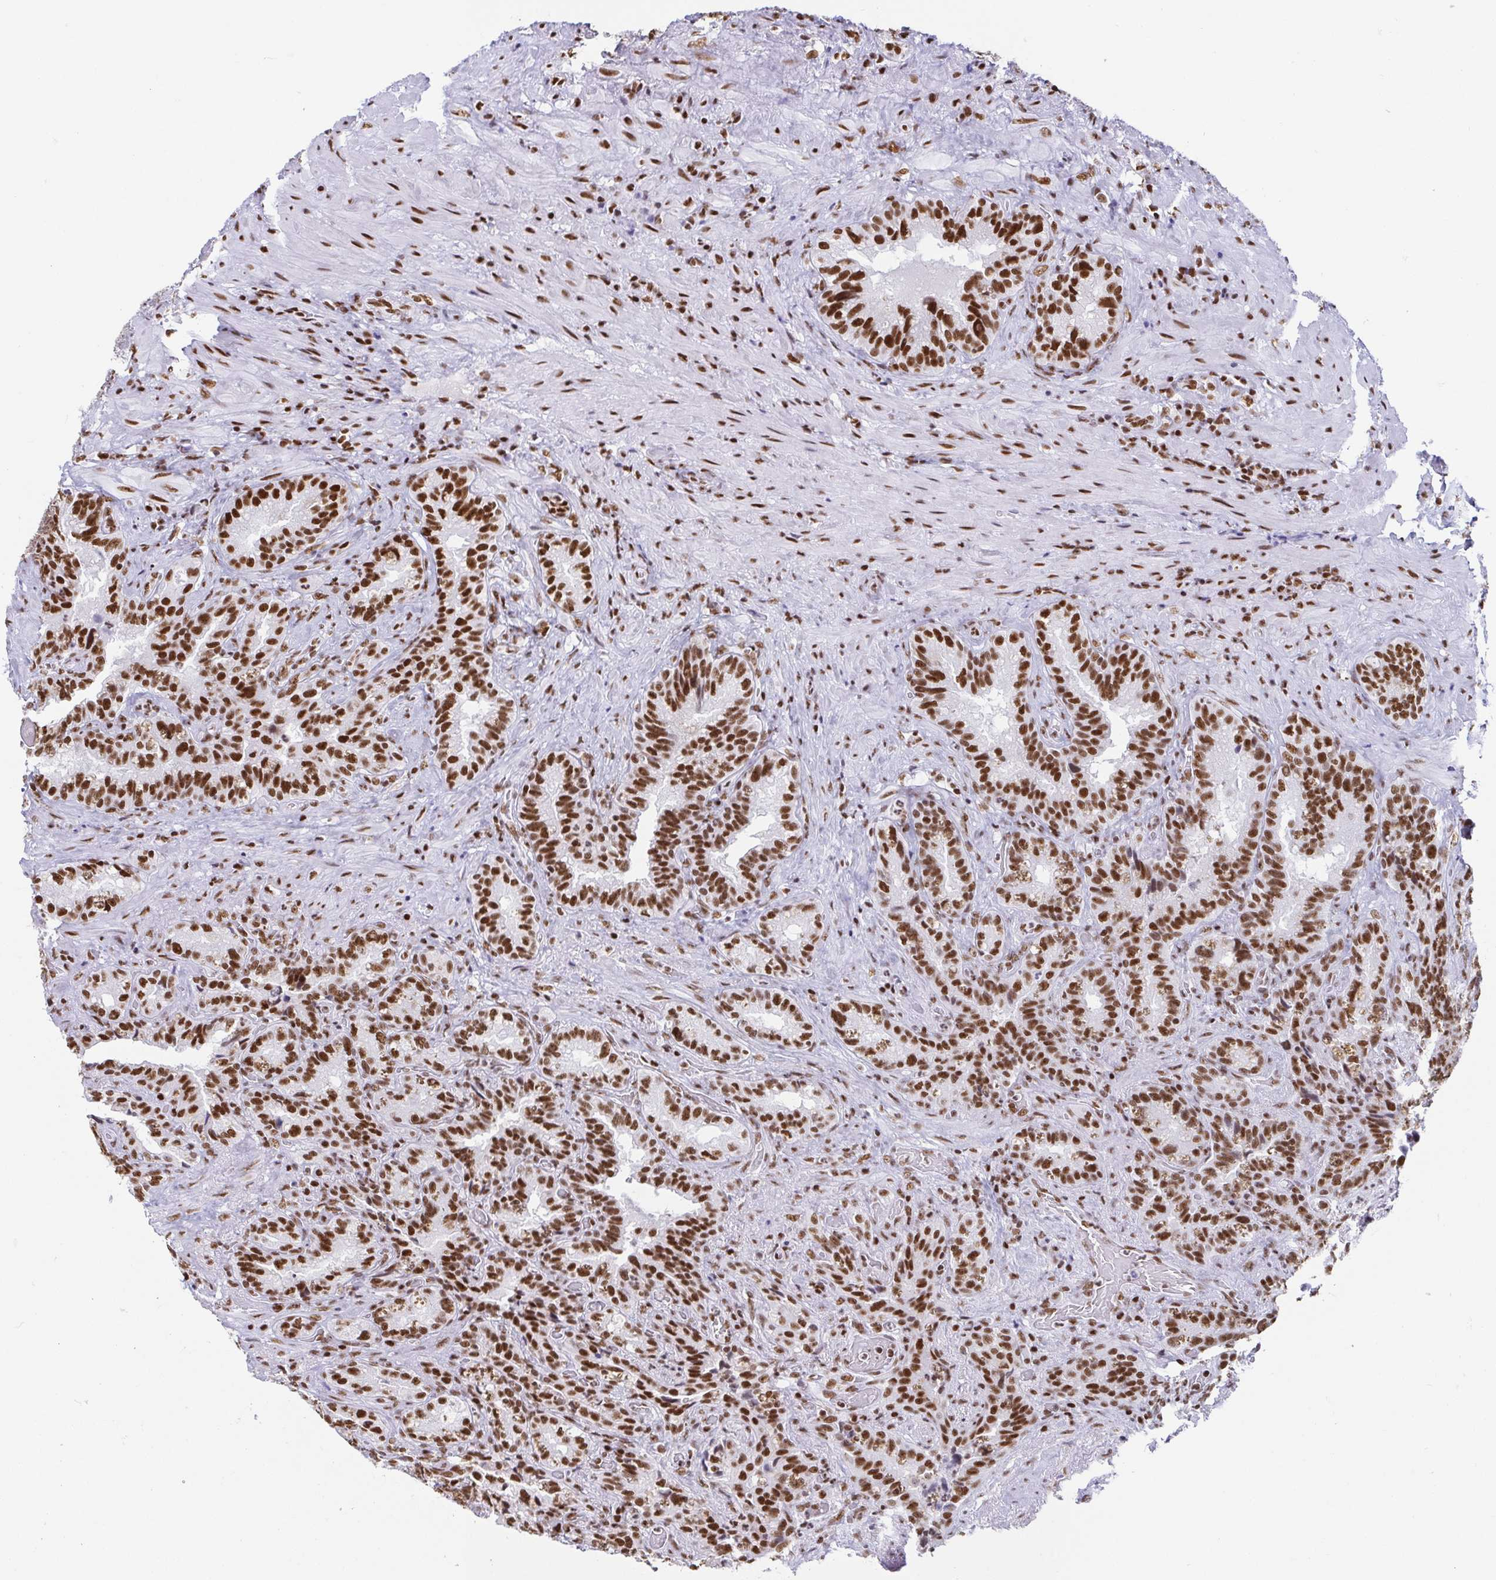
{"staining": {"intensity": "strong", "quantity": ">75%", "location": "nuclear"}, "tissue": "seminal vesicle", "cell_type": "Glandular cells", "image_type": "normal", "snomed": [{"axis": "morphology", "description": "Normal tissue, NOS"}, {"axis": "topography", "description": "Seminal veicle"}], "caption": "IHC (DAB (3,3'-diaminobenzidine)) staining of benign seminal vesicle reveals strong nuclear protein staining in about >75% of glandular cells.", "gene": "EWSR1", "patient": {"sex": "male", "age": 68}}